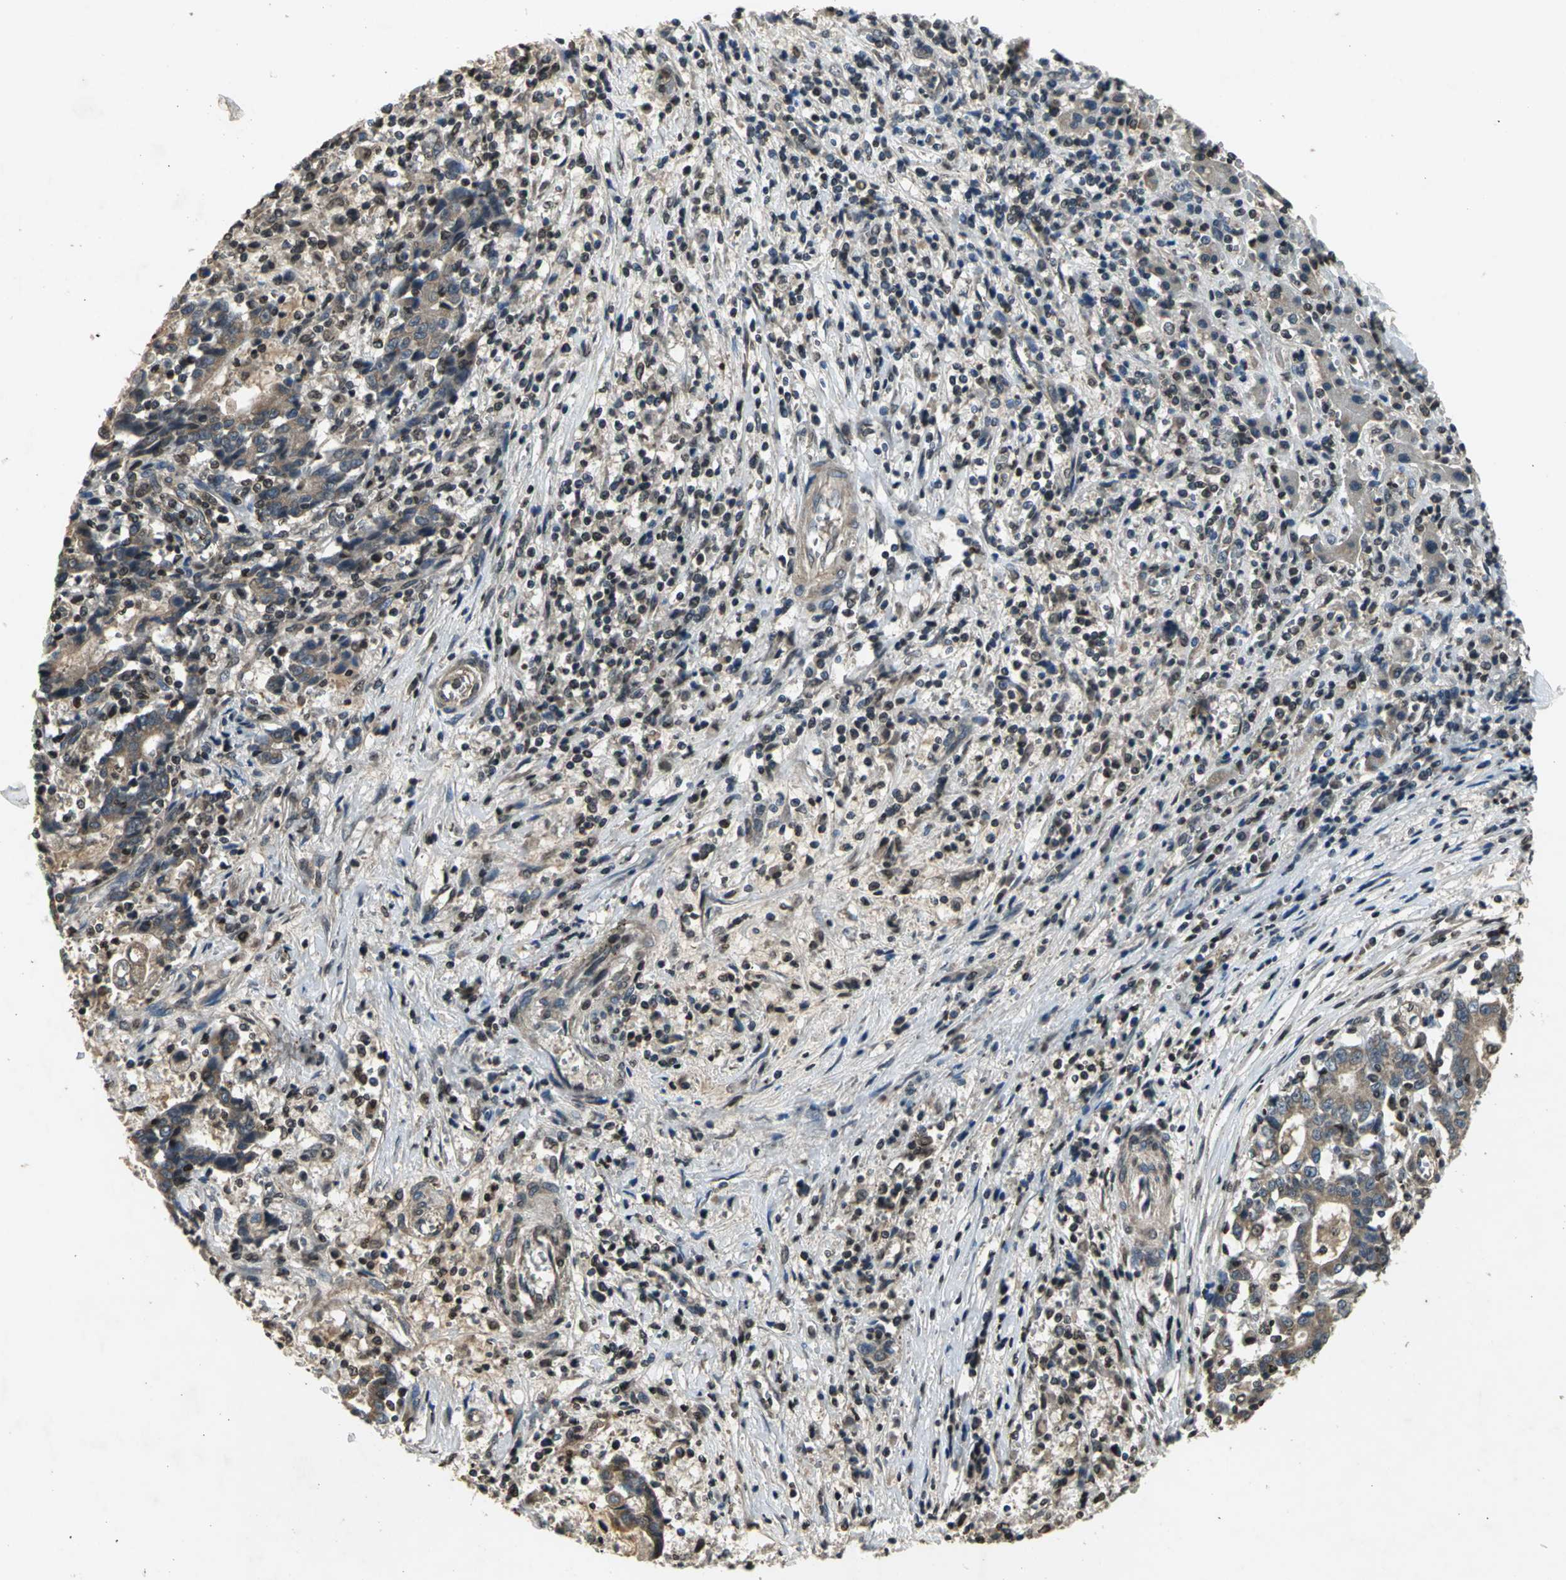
{"staining": {"intensity": "moderate", "quantity": ">75%", "location": "cytoplasmic/membranous"}, "tissue": "liver cancer", "cell_type": "Tumor cells", "image_type": "cancer", "snomed": [{"axis": "morphology", "description": "Cholangiocarcinoma"}, {"axis": "topography", "description": "Liver"}], "caption": "Immunohistochemistry histopathology image of neoplastic tissue: cholangiocarcinoma (liver) stained using IHC exhibits medium levels of moderate protein expression localized specifically in the cytoplasmic/membranous of tumor cells, appearing as a cytoplasmic/membranous brown color.", "gene": "AHR", "patient": {"sex": "male", "age": 57}}